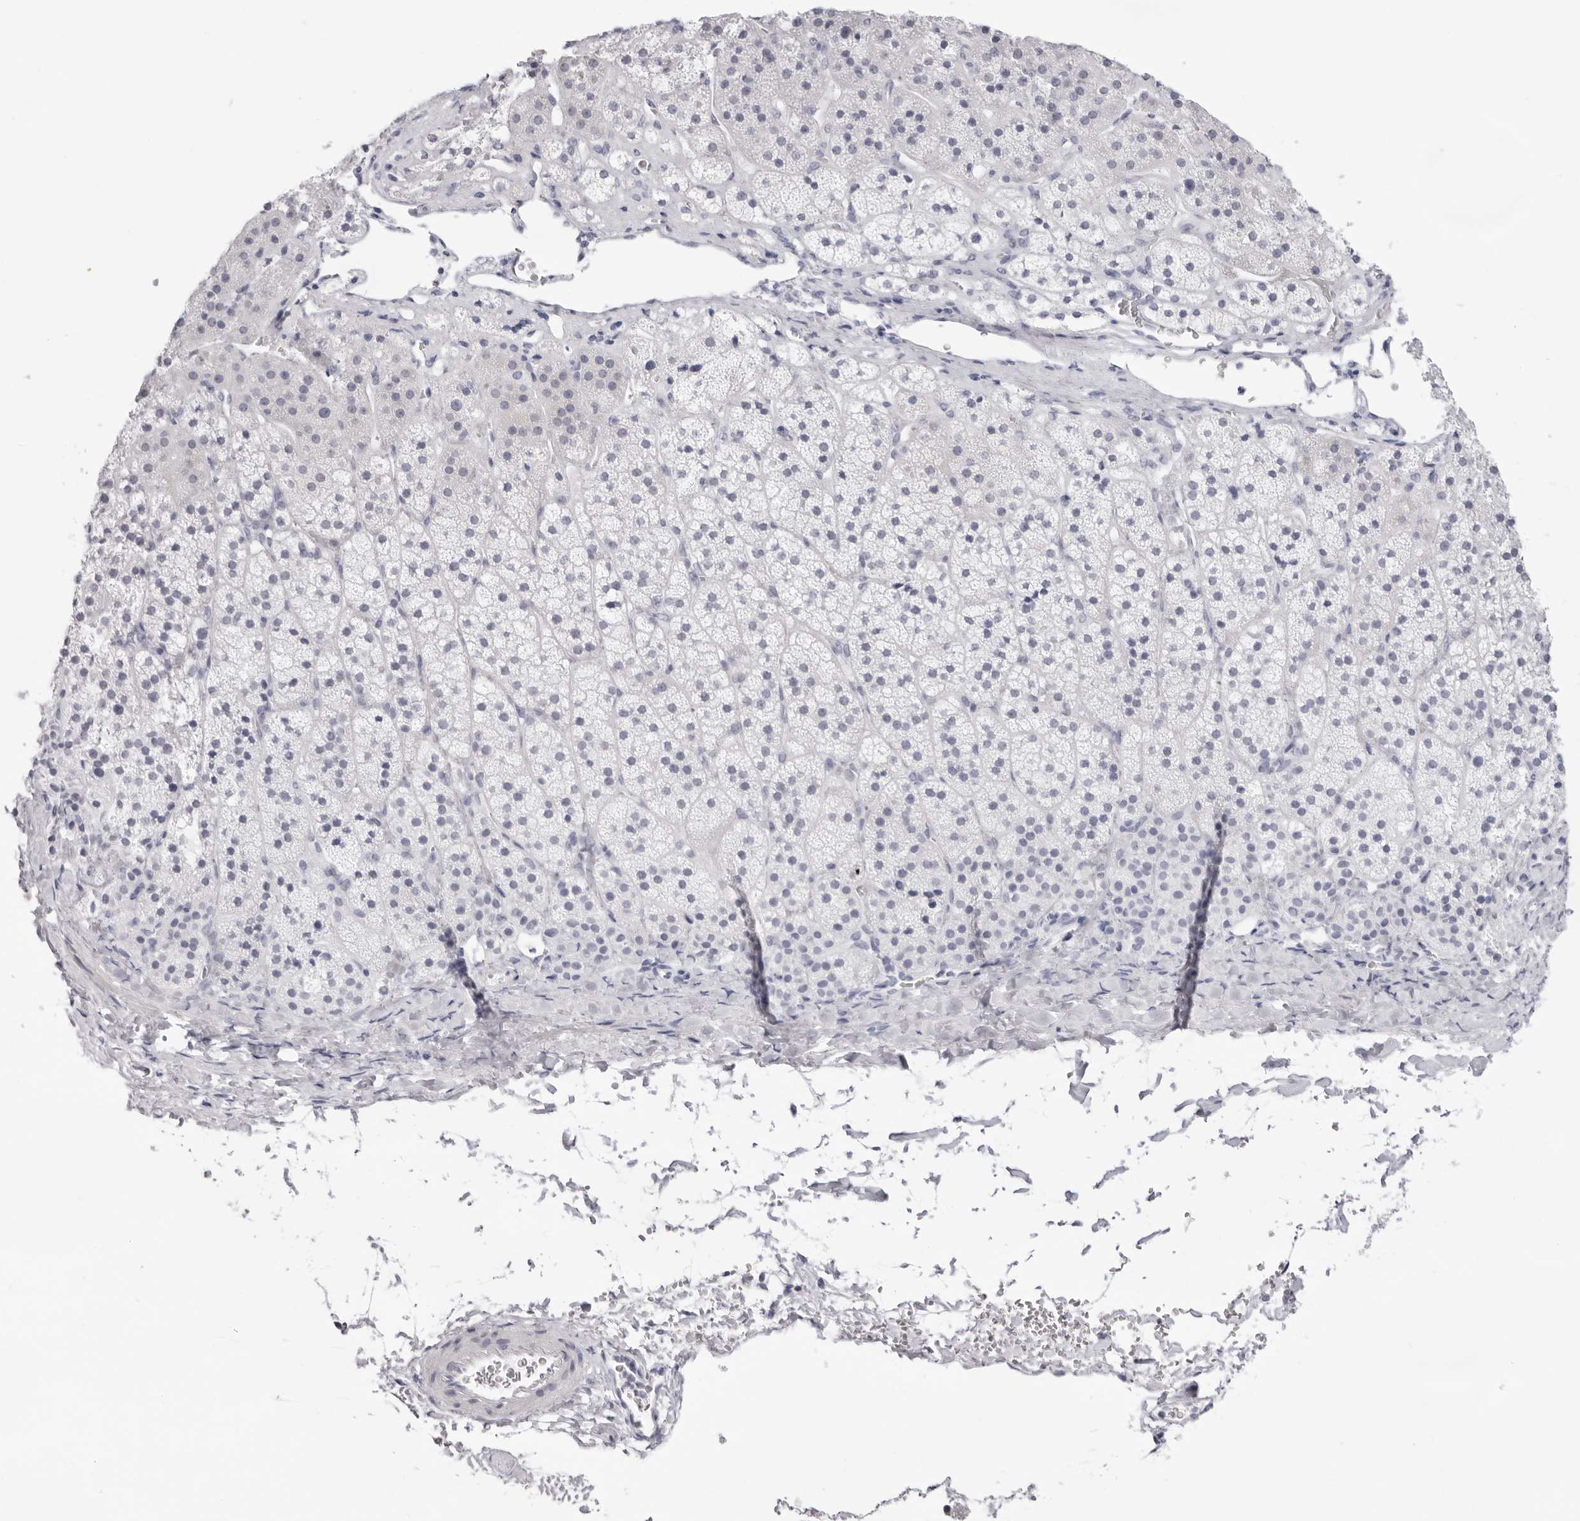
{"staining": {"intensity": "negative", "quantity": "none", "location": "none"}, "tissue": "adrenal gland", "cell_type": "Glandular cells", "image_type": "normal", "snomed": [{"axis": "morphology", "description": "Normal tissue, NOS"}, {"axis": "topography", "description": "Adrenal gland"}], "caption": "IHC of unremarkable adrenal gland reveals no expression in glandular cells.", "gene": "INSL3", "patient": {"sex": "female", "age": 44}}